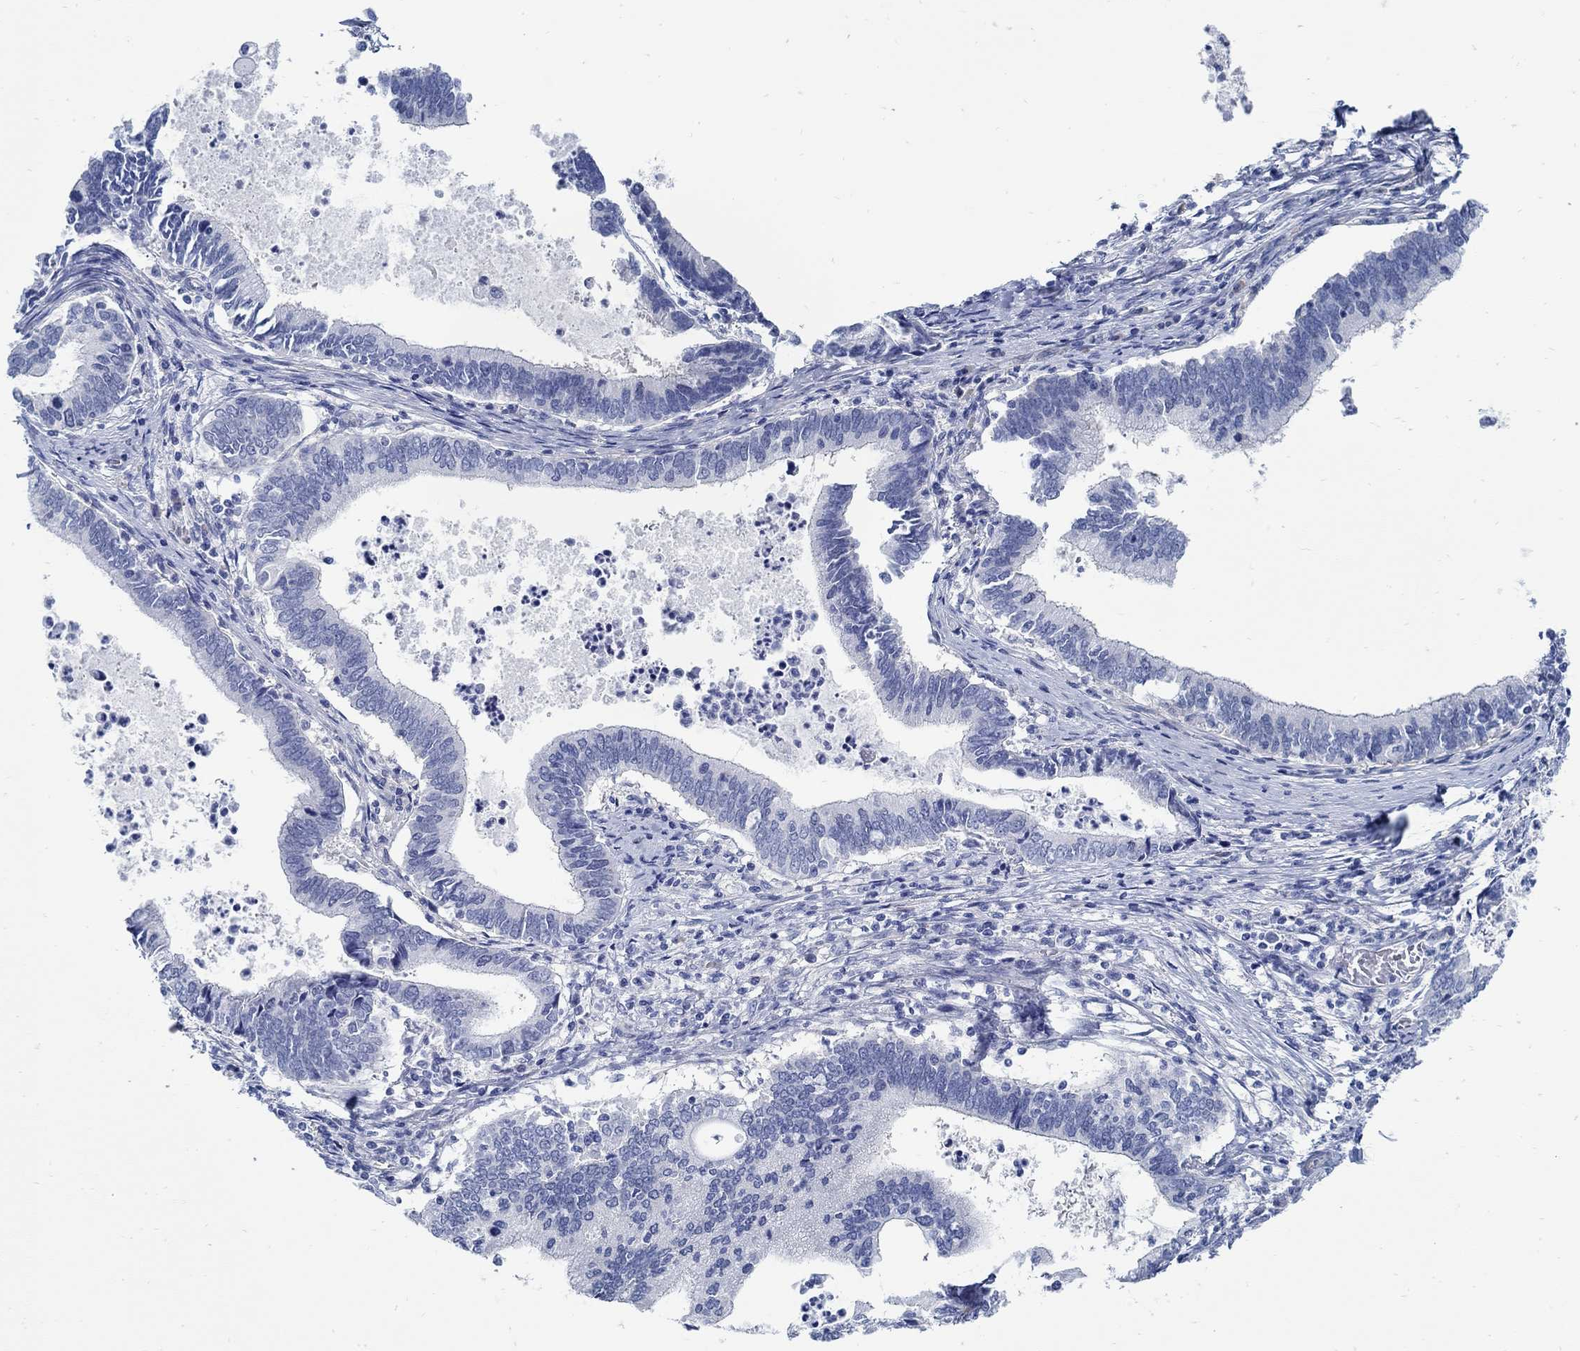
{"staining": {"intensity": "negative", "quantity": "none", "location": "none"}, "tissue": "cervical cancer", "cell_type": "Tumor cells", "image_type": "cancer", "snomed": [{"axis": "morphology", "description": "Adenocarcinoma, NOS"}, {"axis": "topography", "description": "Cervix"}], "caption": "The histopathology image exhibits no significant staining in tumor cells of adenocarcinoma (cervical). (DAB (3,3'-diaminobenzidine) immunohistochemistry (IHC) visualized using brightfield microscopy, high magnification).", "gene": "C15orf39", "patient": {"sex": "female", "age": 42}}